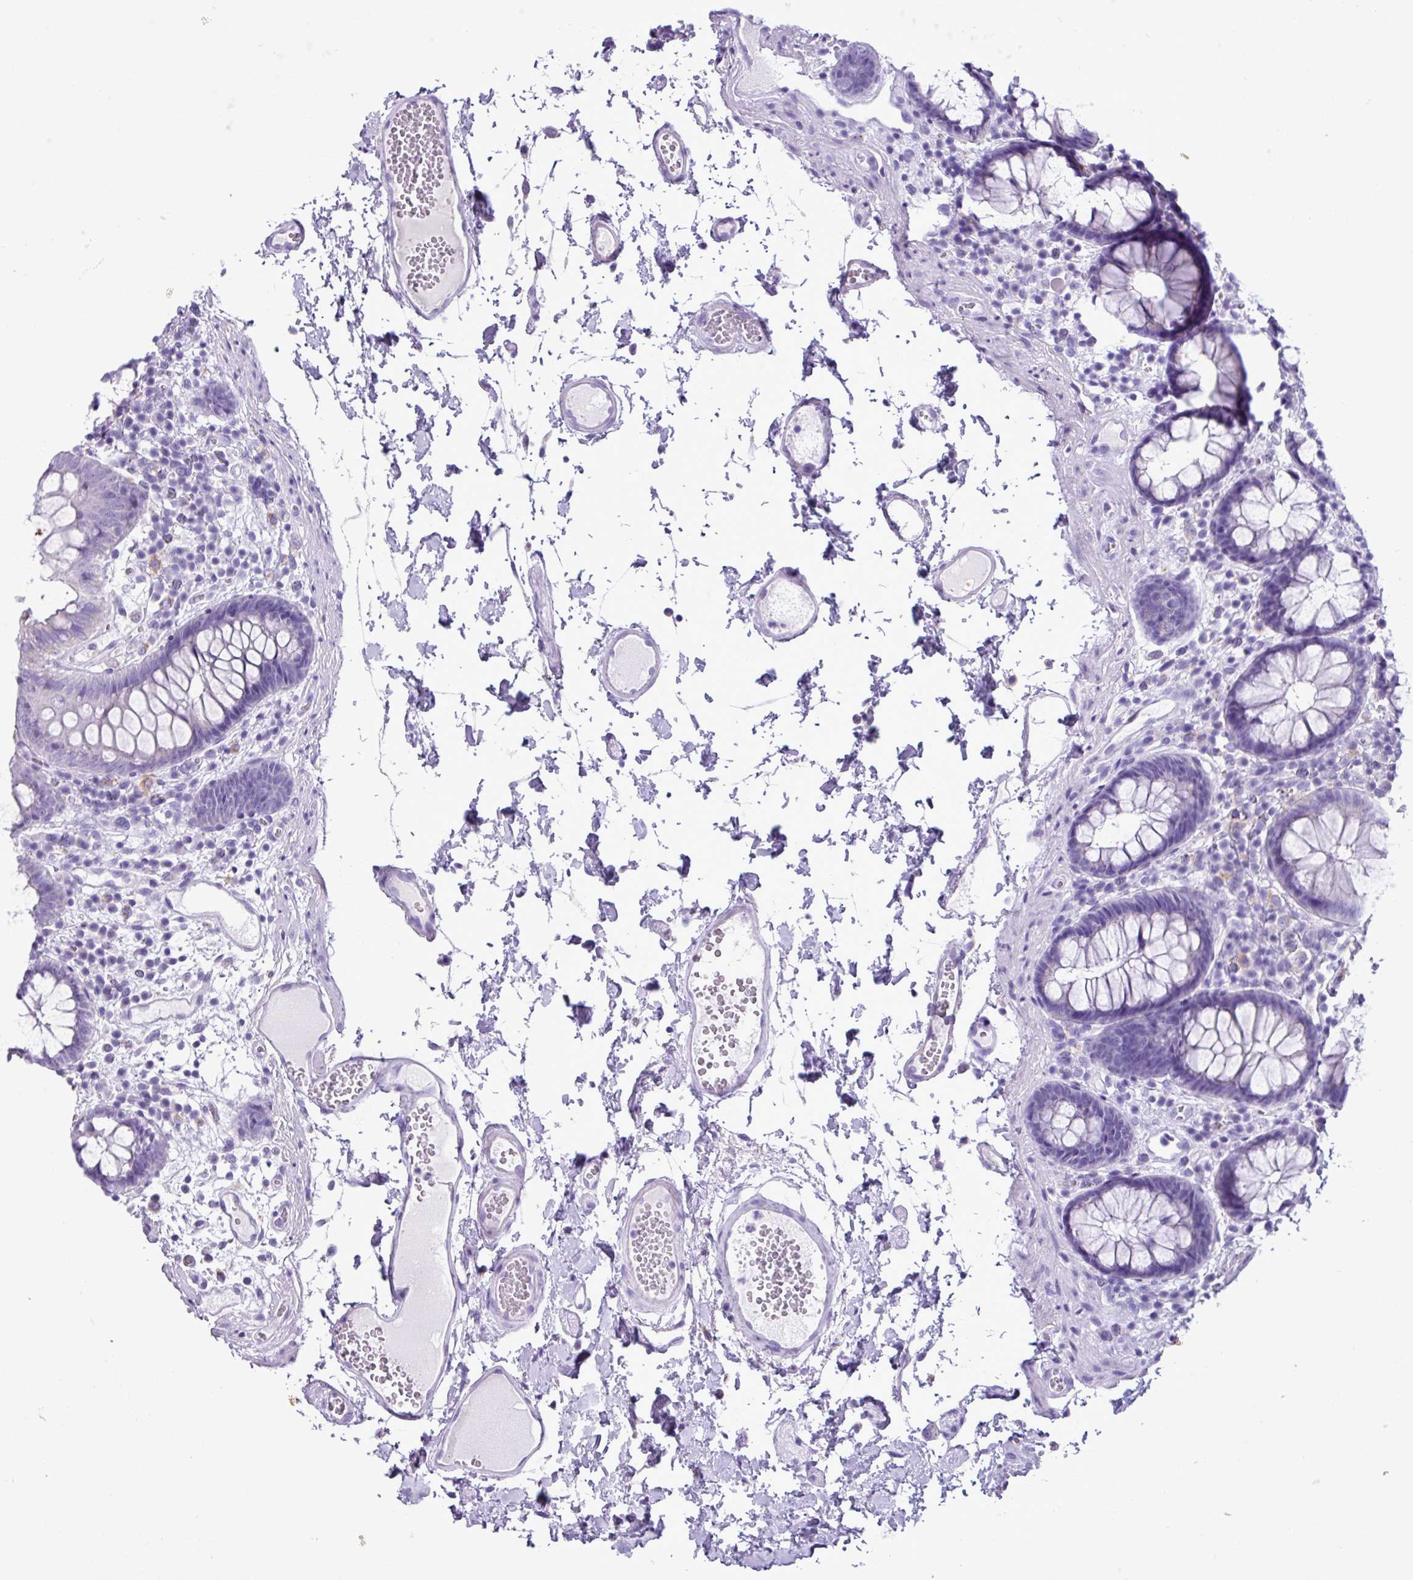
{"staining": {"intensity": "negative", "quantity": "none", "location": "none"}, "tissue": "colon", "cell_type": "Endothelial cells", "image_type": "normal", "snomed": [{"axis": "morphology", "description": "Normal tissue, NOS"}, {"axis": "topography", "description": "Colon"}], "caption": "Immunohistochemistry (IHC) of benign human colon reveals no positivity in endothelial cells. (DAB immunohistochemistry with hematoxylin counter stain).", "gene": "AGO3", "patient": {"sex": "male", "age": 84}}